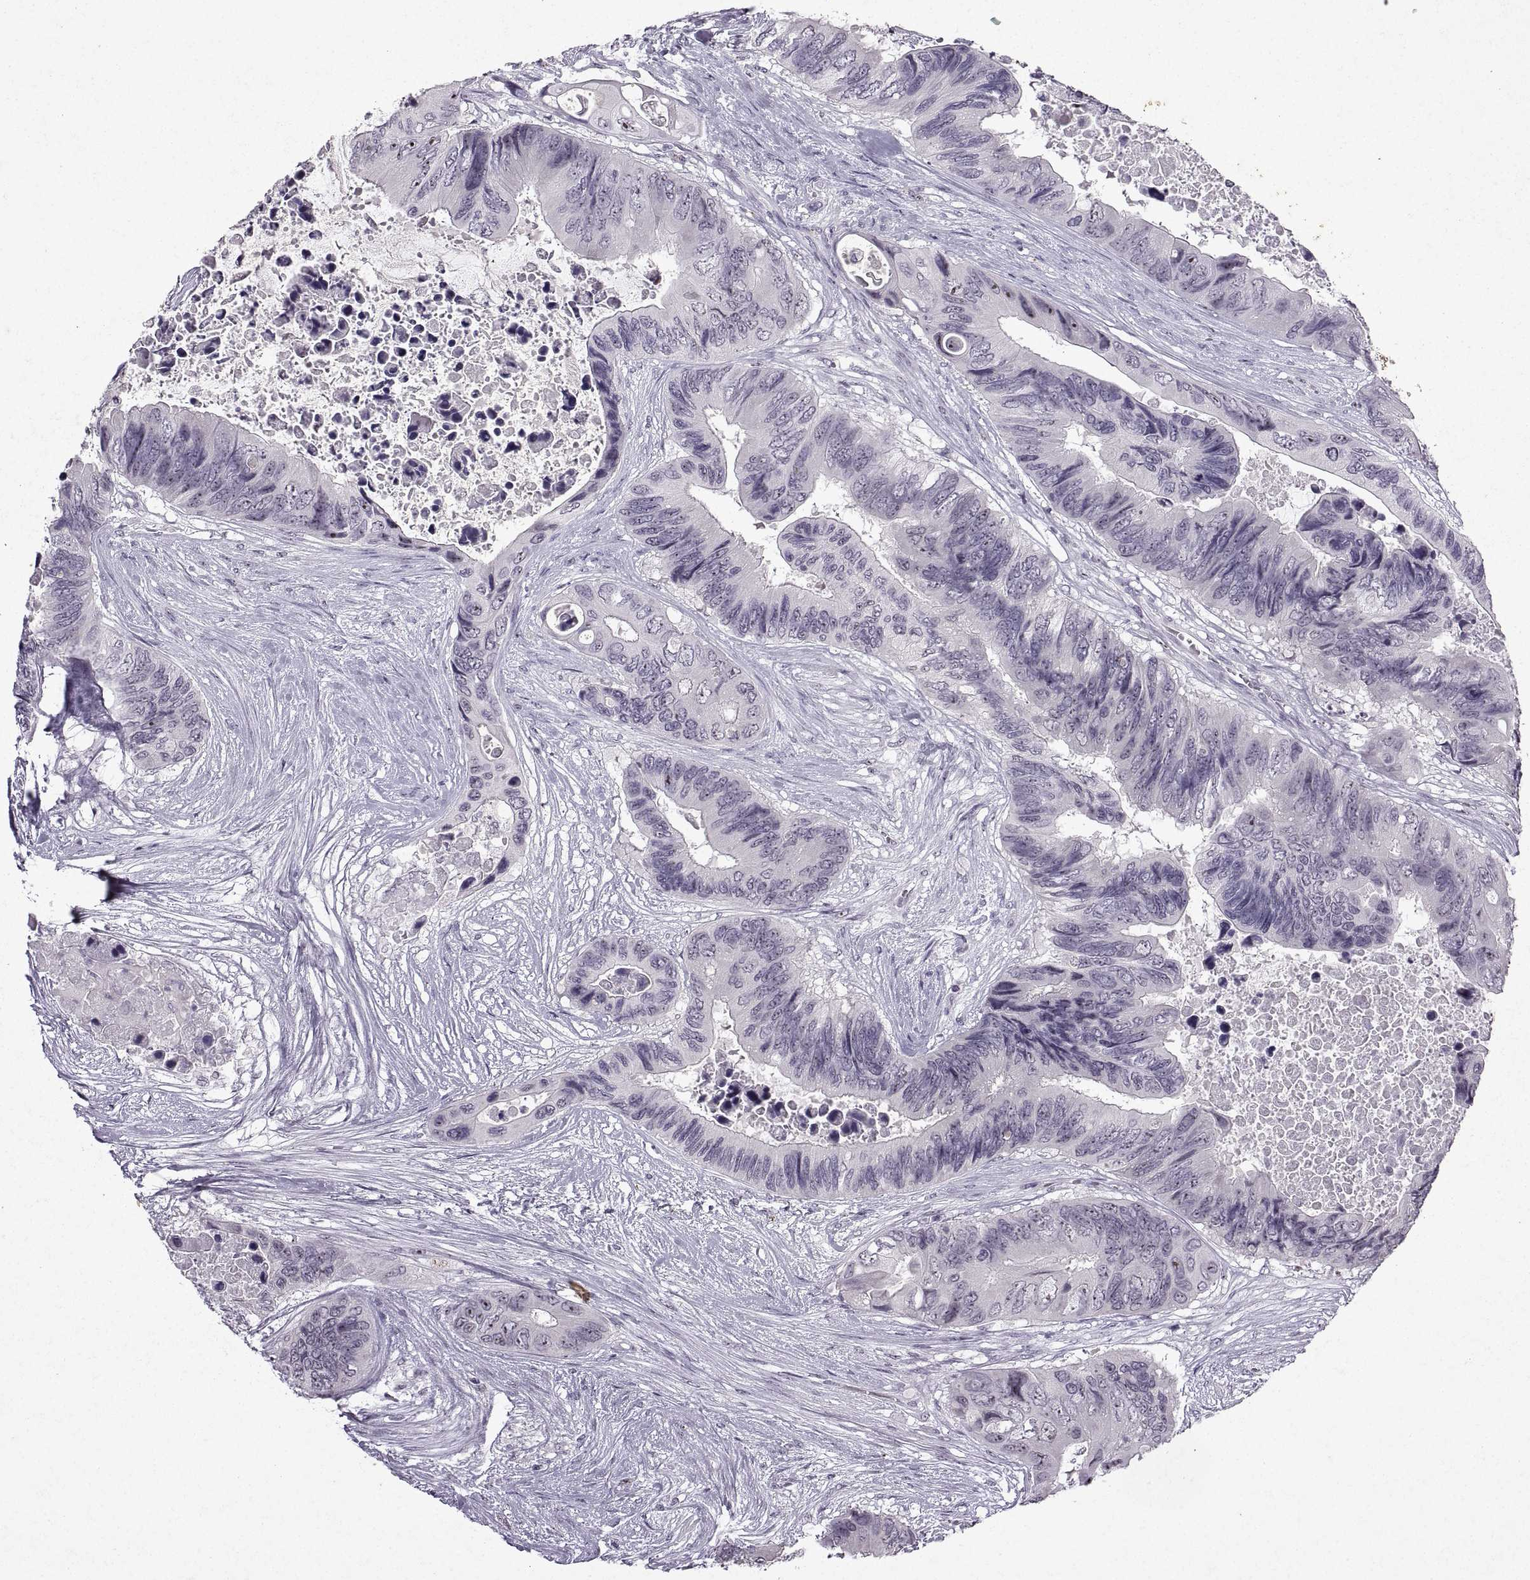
{"staining": {"intensity": "strong", "quantity": "<25%", "location": "nuclear"}, "tissue": "colorectal cancer", "cell_type": "Tumor cells", "image_type": "cancer", "snomed": [{"axis": "morphology", "description": "Adenocarcinoma, NOS"}, {"axis": "topography", "description": "Rectum"}], "caption": "This is a photomicrograph of immunohistochemistry (IHC) staining of colorectal cancer, which shows strong positivity in the nuclear of tumor cells.", "gene": "SINHCAF", "patient": {"sex": "male", "age": 63}}